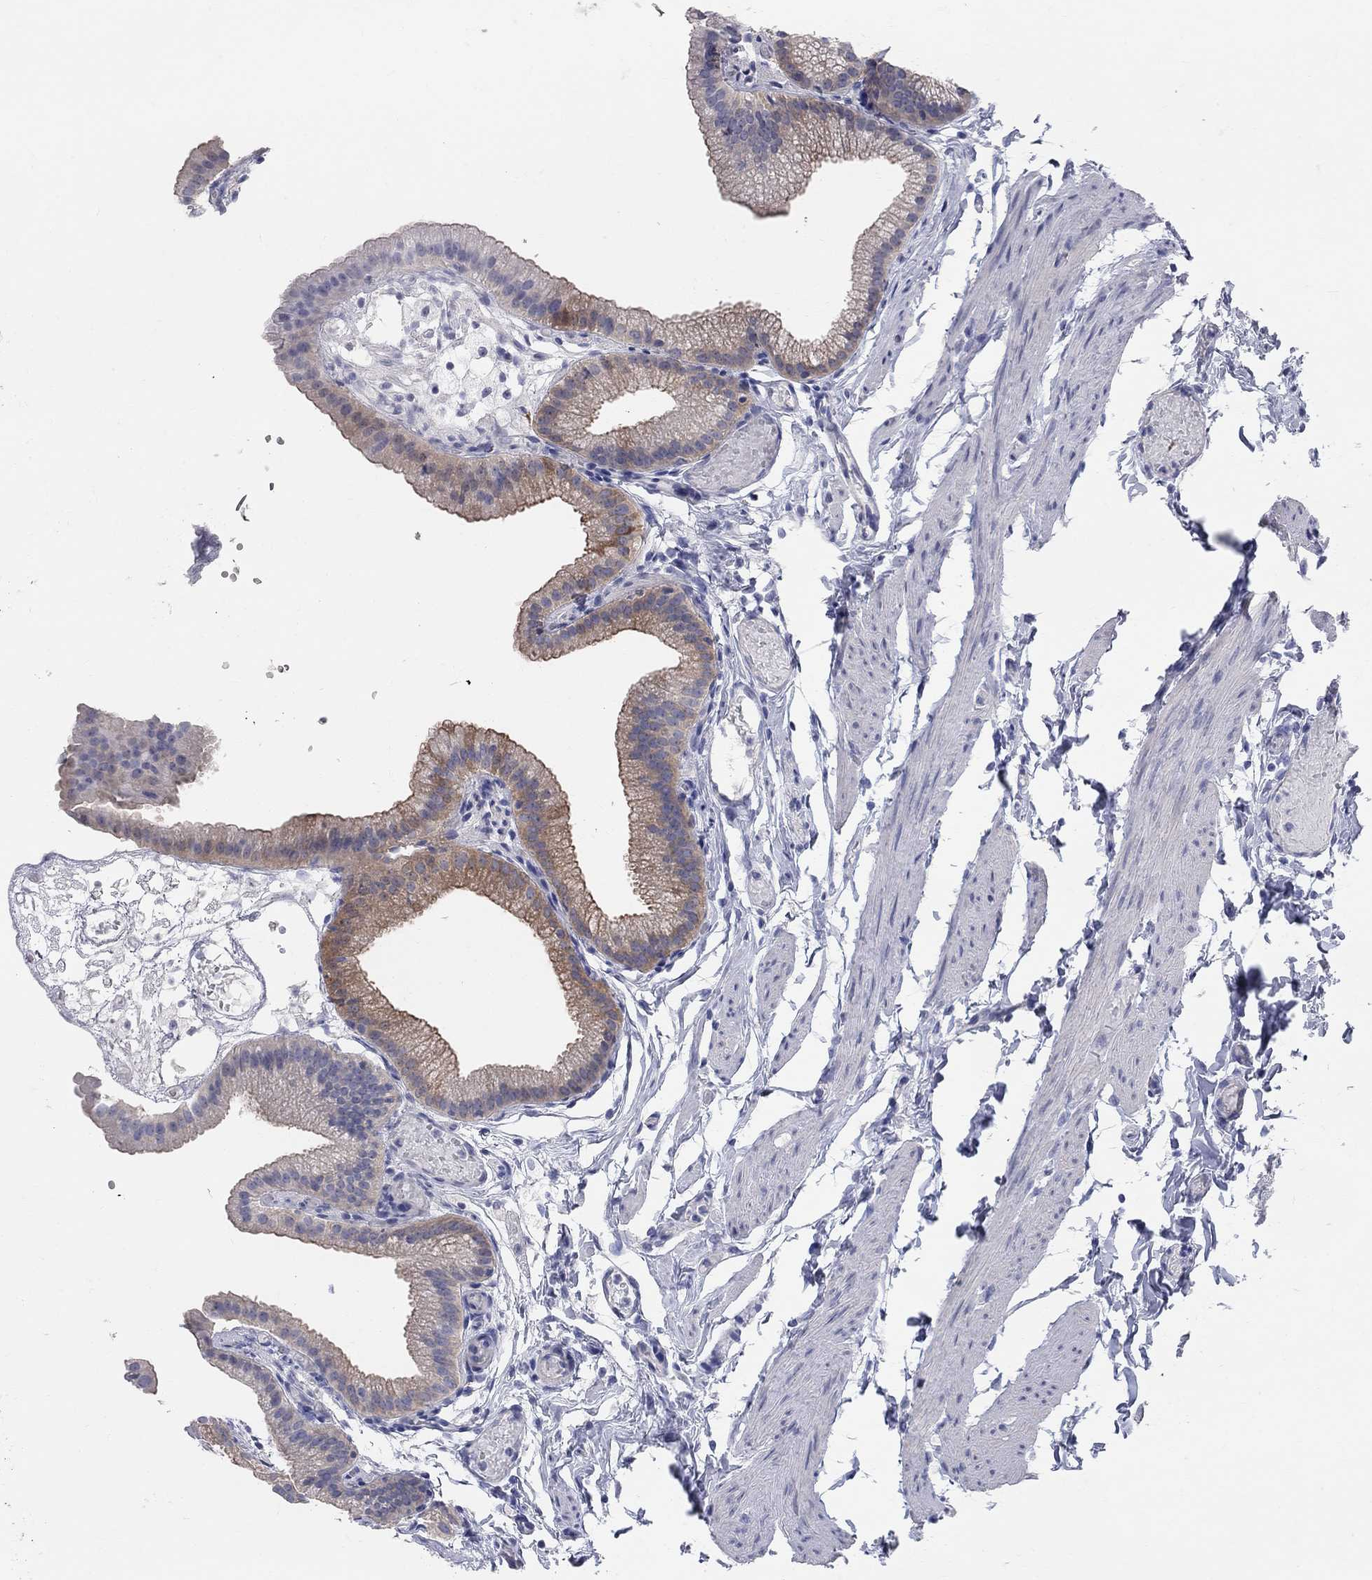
{"staining": {"intensity": "moderate", "quantity": "<25%", "location": "cytoplasmic/membranous"}, "tissue": "gallbladder", "cell_type": "Glandular cells", "image_type": "normal", "snomed": [{"axis": "morphology", "description": "Normal tissue, NOS"}, {"axis": "topography", "description": "Gallbladder"}], "caption": "A brown stain shows moderate cytoplasmic/membranous expression of a protein in glandular cells of unremarkable human gallbladder.", "gene": "AOX1", "patient": {"sex": "female", "age": 45}}